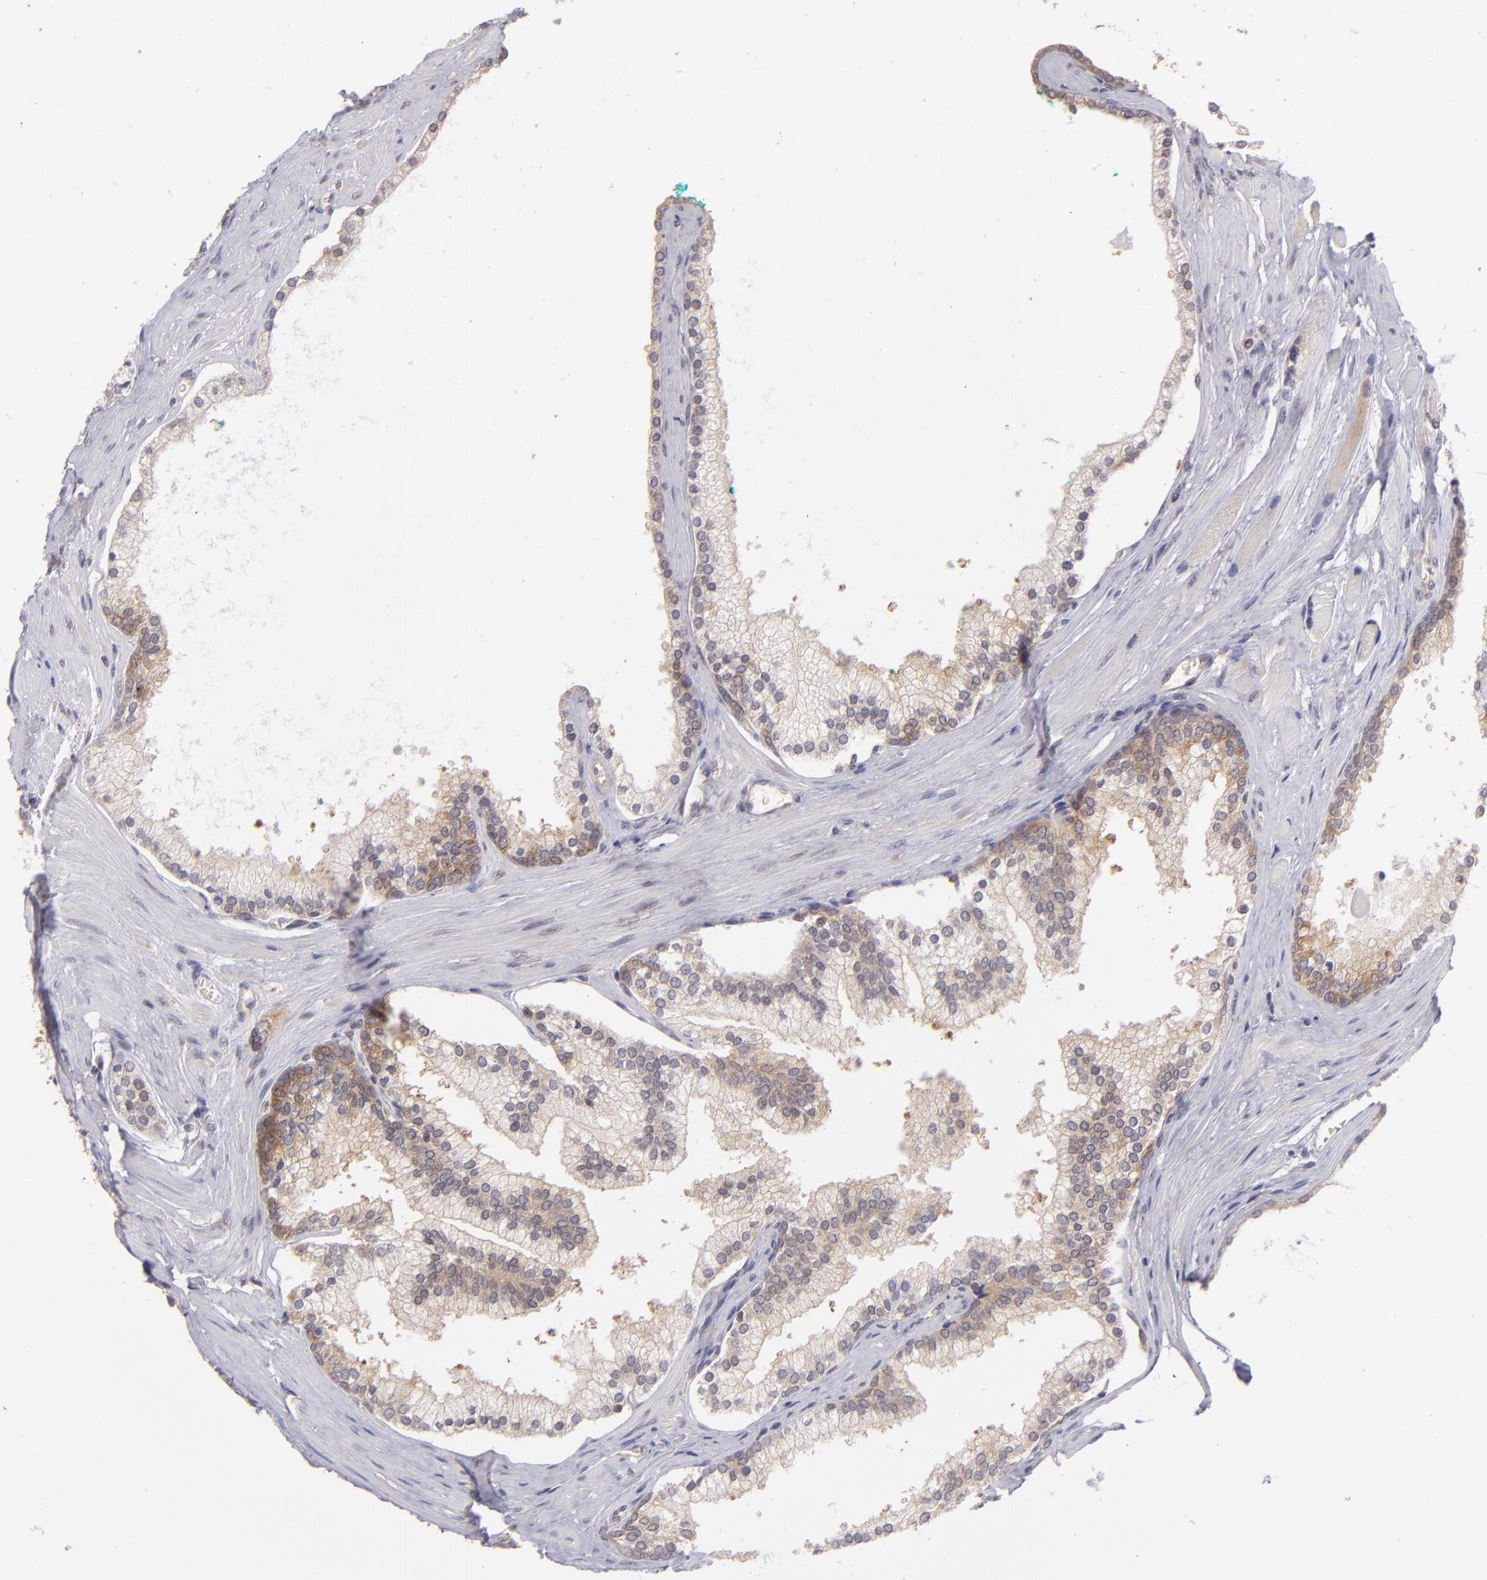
{"staining": {"intensity": "weak", "quantity": "<25%", "location": "cytoplasmic/membranous"}, "tissue": "prostate cancer", "cell_type": "Tumor cells", "image_type": "cancer", "snomed": [{"axis": "morphology", "description": "Adenocarcinoma, High grade"}, {"axis": "topography", "description": "Prostate"}], "caption": "Immunohistochemistry (IHC) micrograph of human prostate cancer stained for a protein (brown), which demonstrates no positivity in tumor cells.", "gene": "PTPN13", "patient": {"sex": "male", "age": 71}}